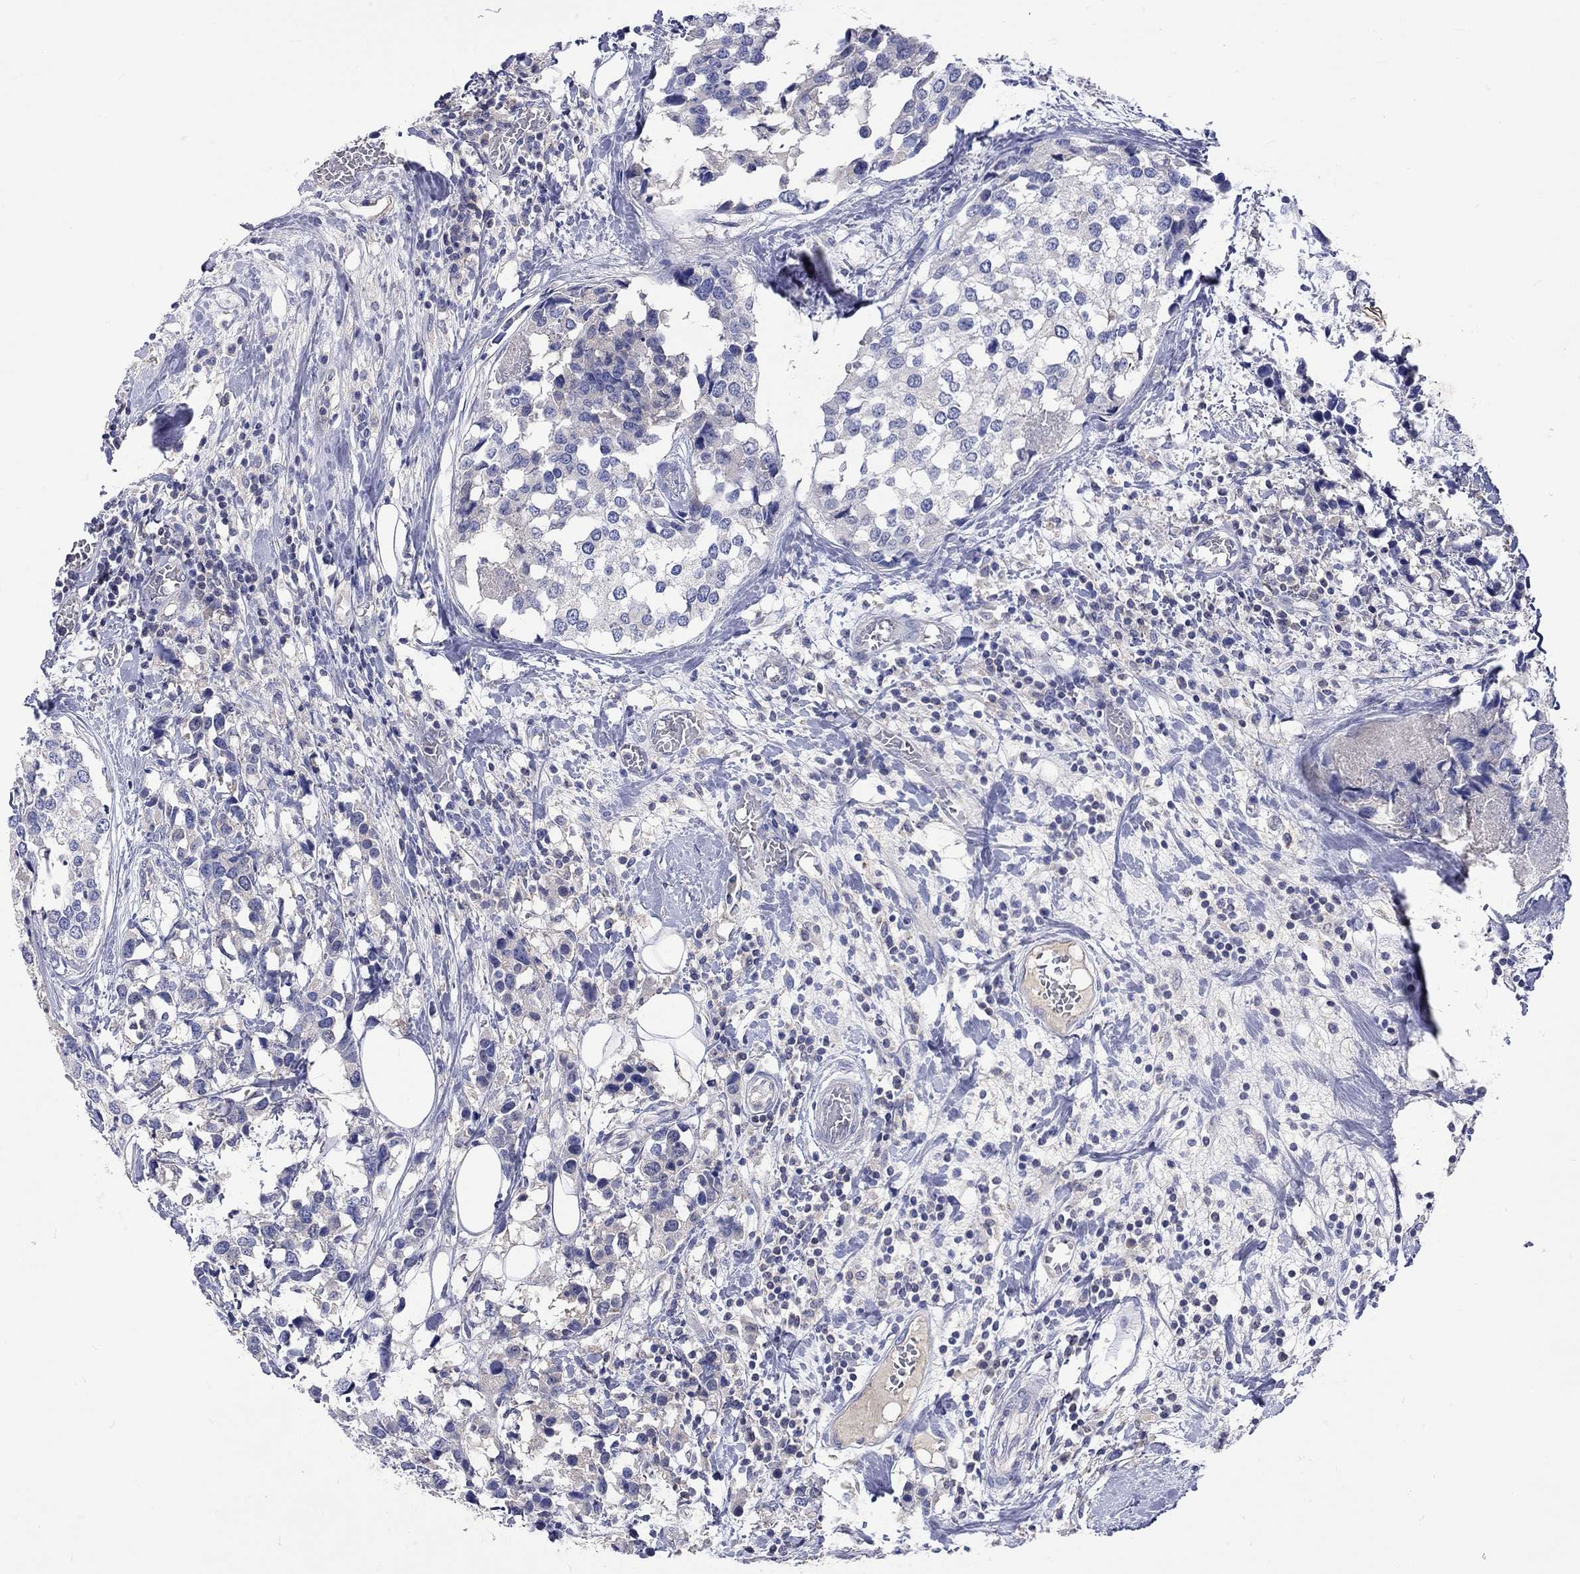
{"staining": {"intensity": "negative", "quantity": "none", "location": "none"}, "tissue": "breast cancer", "cell_type": "Tumor cells", "image_type": "cancer", "snomed": [{"axis": "morphology", "description": "Lobular carcinoma"}, {"axis": "topography", "description": "Breast"}], "caption": "Immunohistochemical staining of breast cancer (lobular carcinoma) reveals no significant positivity in tumor cells.", "gene": "LRFN4", "patient": {"sex": "female", "age": 59}}